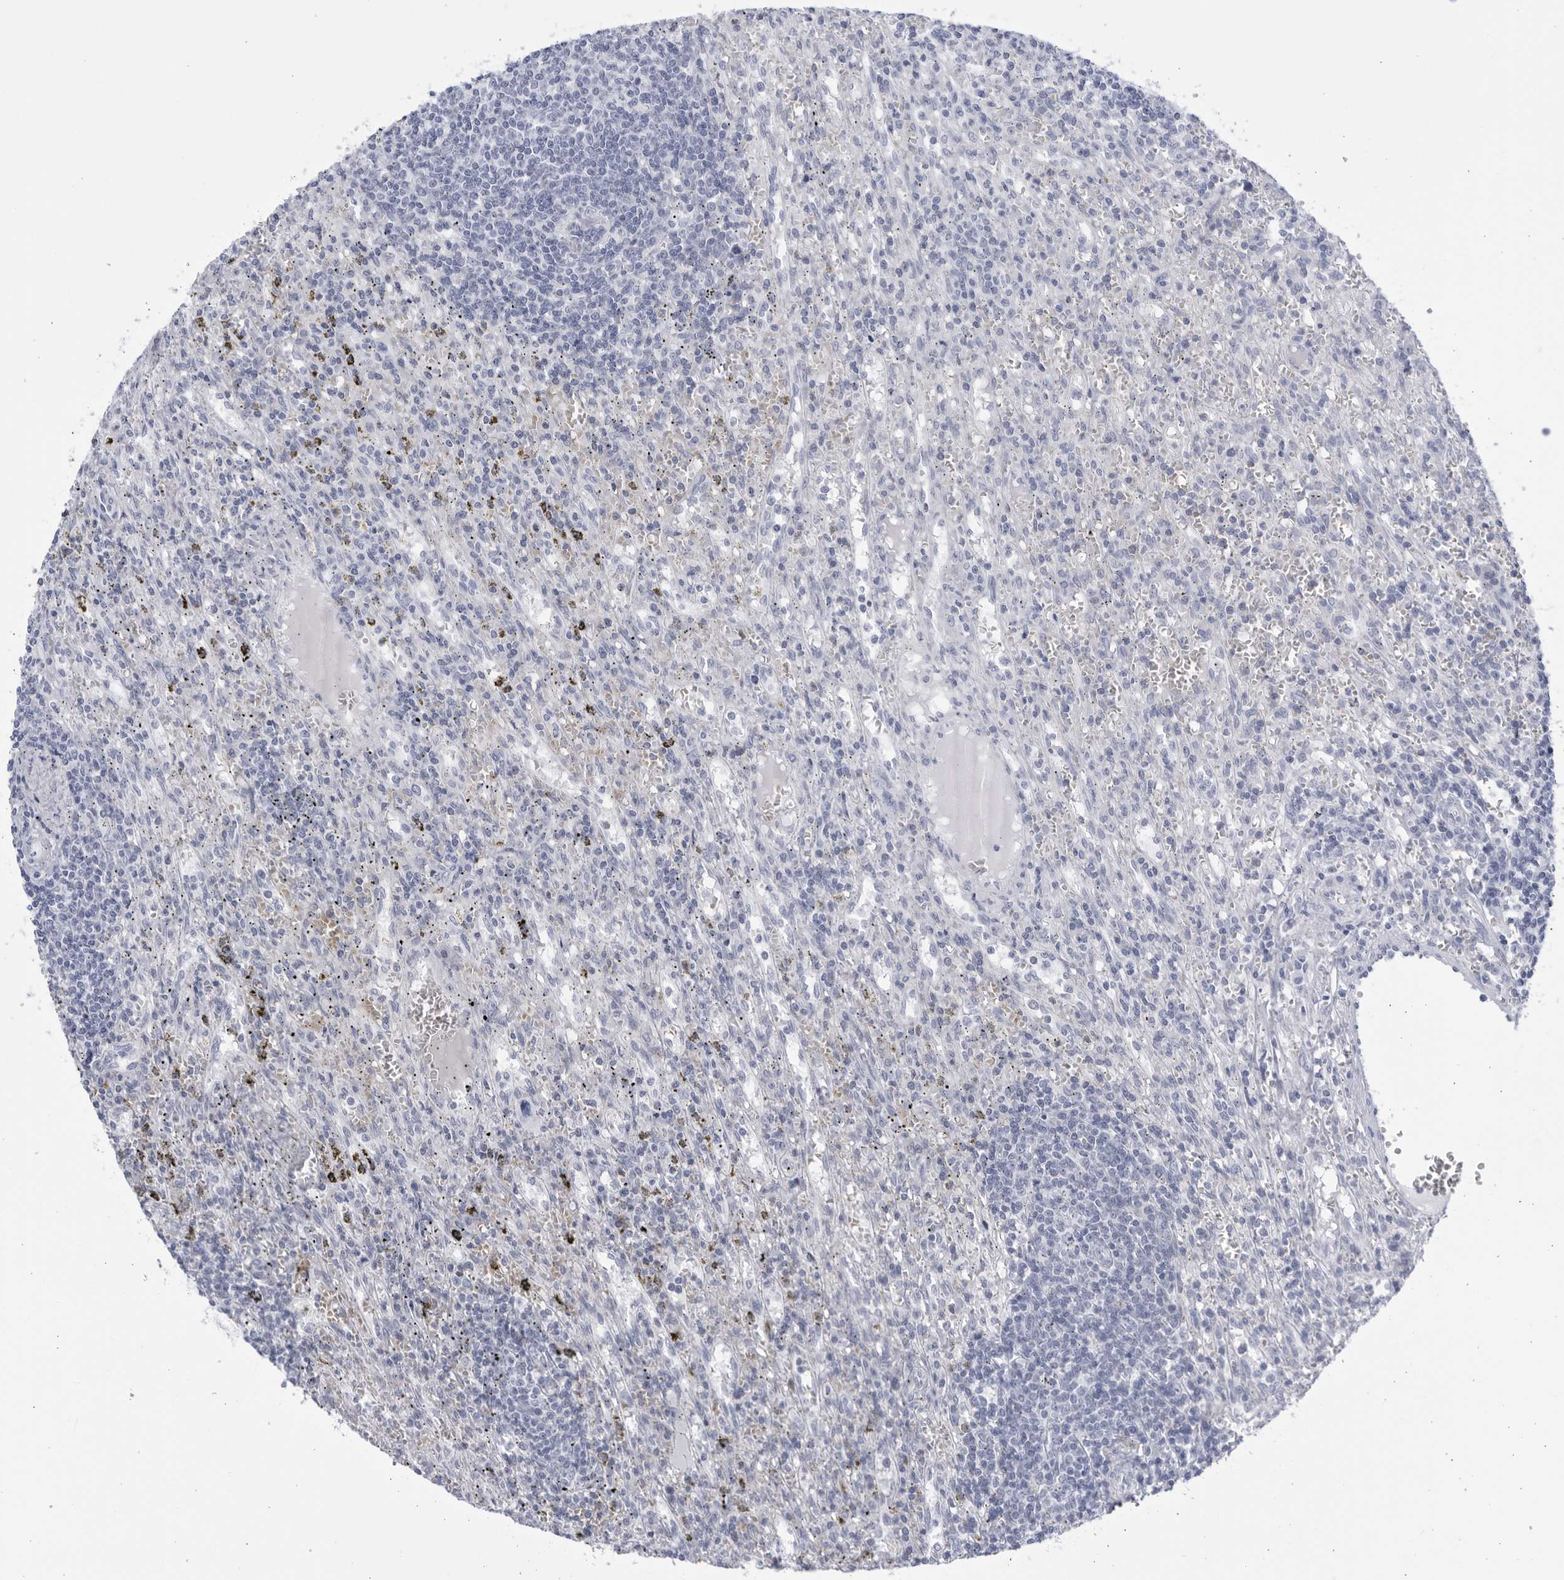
{"staining": {"intensity": "negative", "quantity": "none", "location": "none"}, "tissue": "lymphoma", "cell_type": "Tumor cells", "image_type": "cancer", "snomed": [{"axis": "morphology", "description": "Malignant lymphoma, non-Hodgkin's type, Low grade"}, {"axis": "topography", "description": "Spleen"}], "caption": "Malignant lymphoma, non-Hodgkin's type (low-grade) was stained to show a protein in brown. There is no significant positivity in tumor cells.", "gene": "CCDC181", "patient": {"sex": "male", "age": 76}}